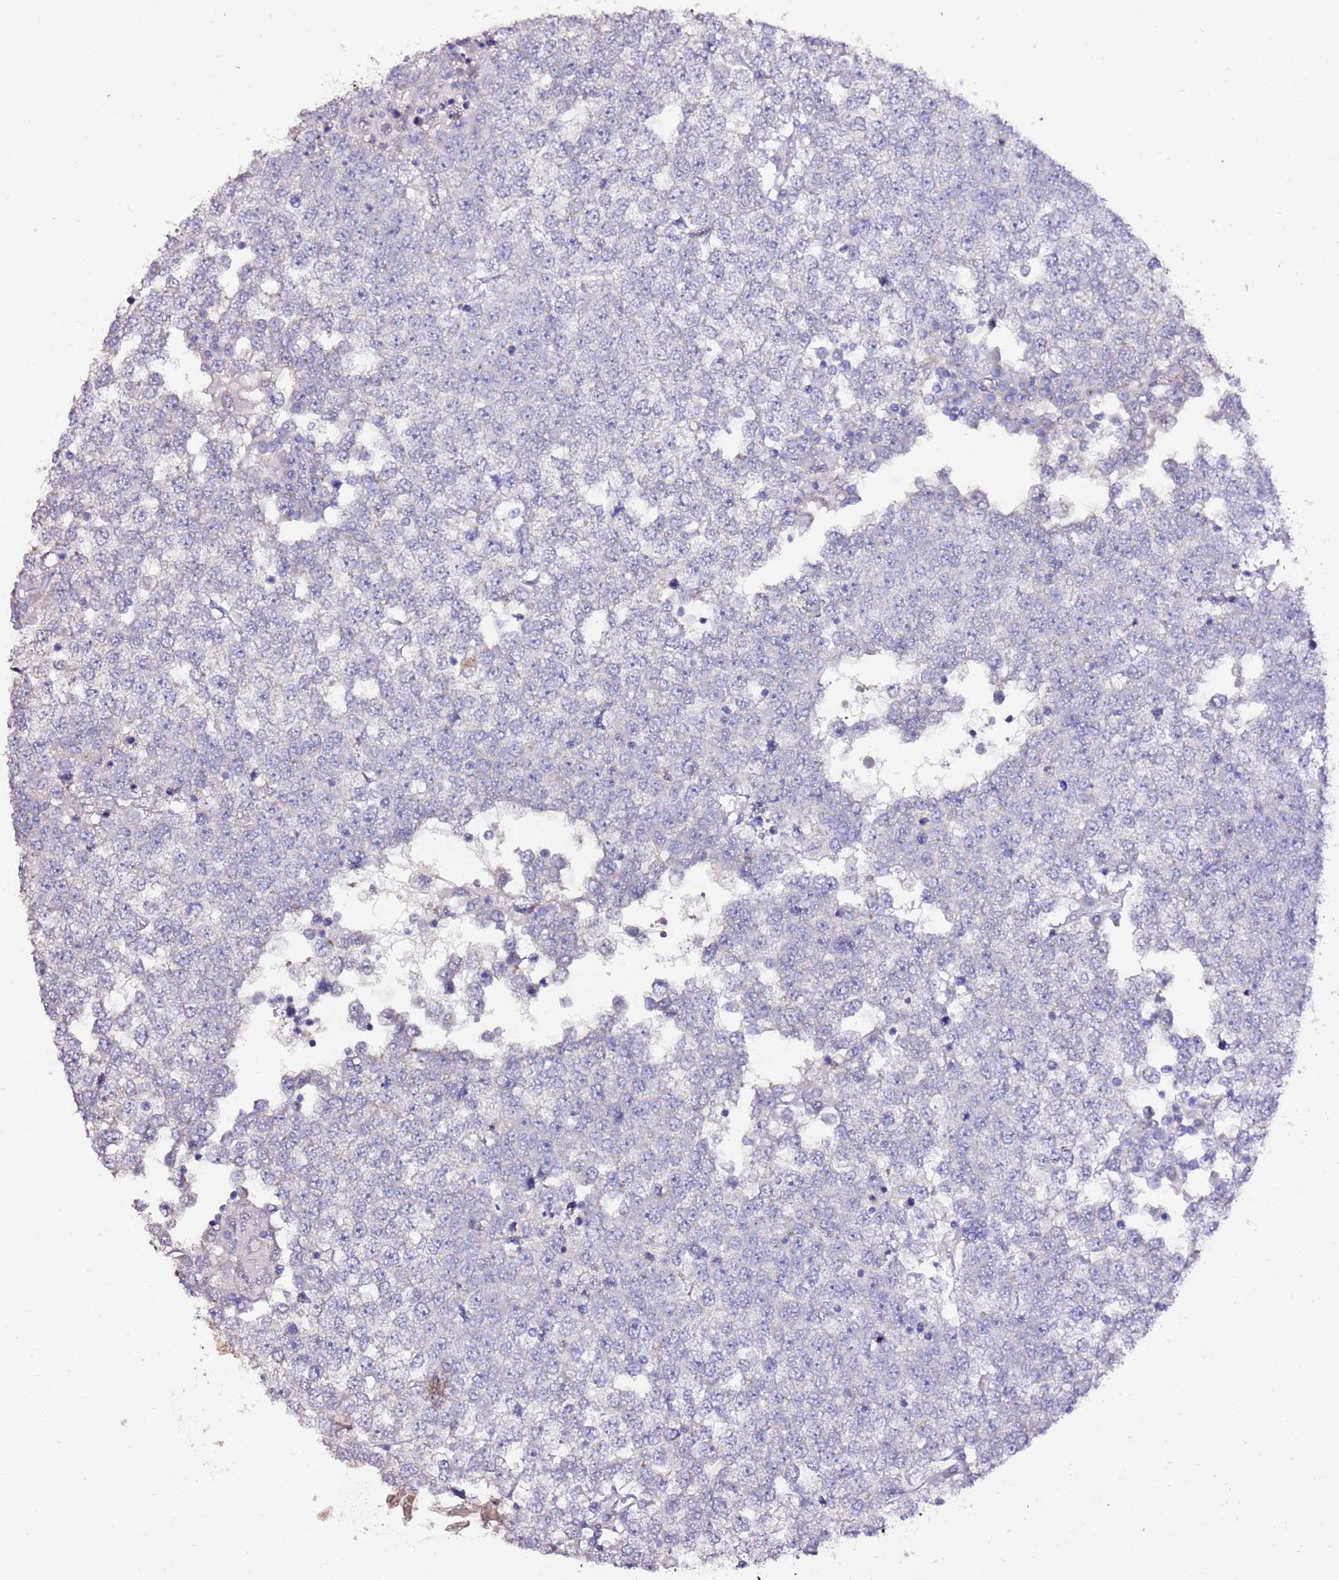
{"staining": {"intensity": "negative", "quantity": "none", "location": "none"}, "tissue": "testis cancer", "cell_type": "Tumor cells", "image_type": "cancer", "snomed": [{"axis": "morphology", "description": "Seminoma, NOS"}, {"axis": "topography", "description": "Testis"}], "caption": "Immunohistochemical staining of seminoma (testis) demonstrates no significant expression in tumor cells.", "gene": "ART5", "patient": {"sex": "male", "age": 65}}